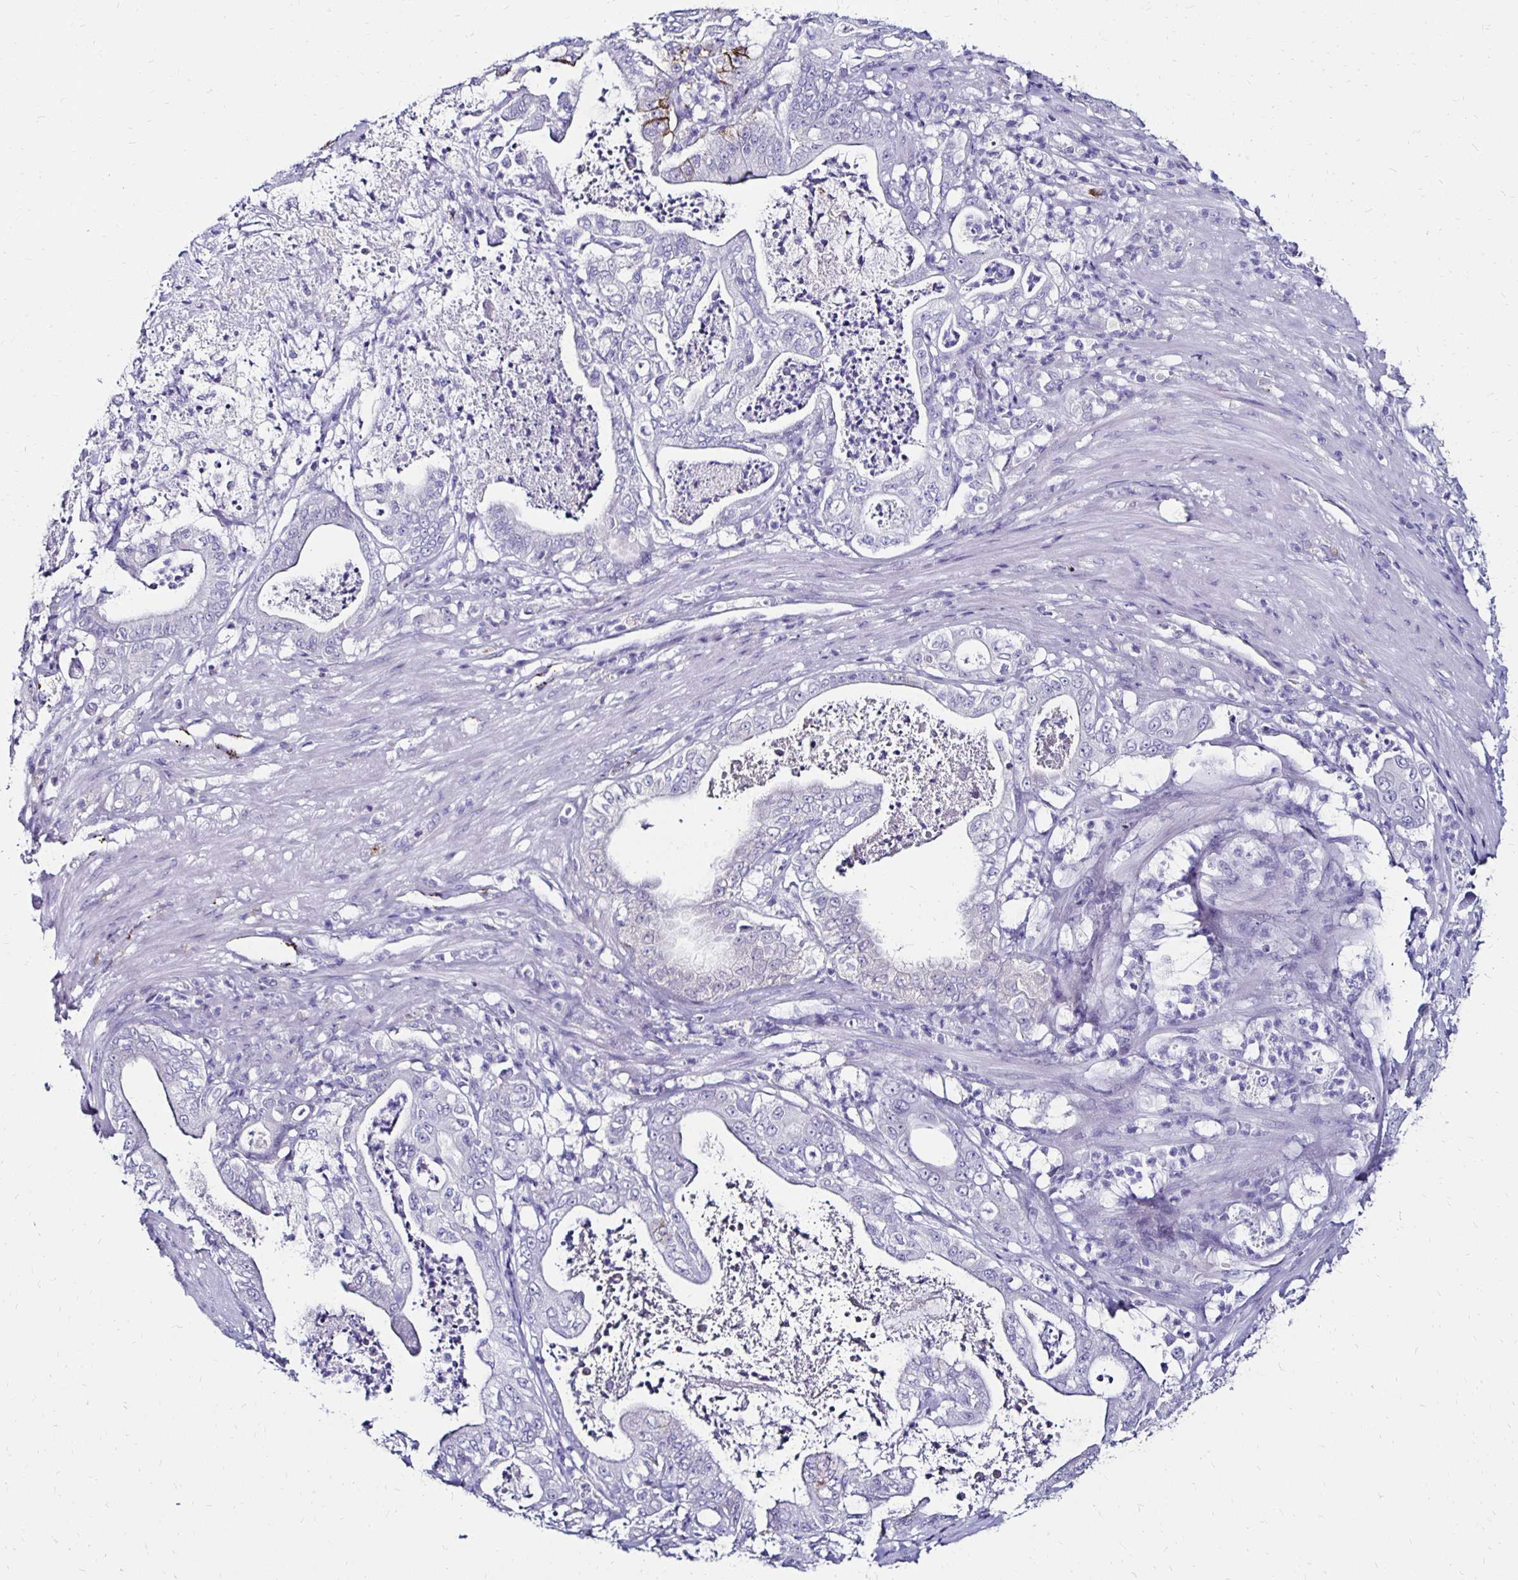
{"staining": {"intensity": "negative", "quantity": "none", "location": "none"}, "tissue": "pancreatic cancer", "cell_type": "Tumor cells", "image_type": "cancer", "snomed": [{"axis": "morphology", "description": "Adenocarcinoma, NOS"}, {"axis": "topography", "description": "Pancreas"}], "caption": "A photomicrograph of adenocarcinoma (pancreatic) stained for a protein demonstrates no brown staining in tumor cells.", "gene": "KCNT1", "patient": {"sex": "male", "age": 71}}